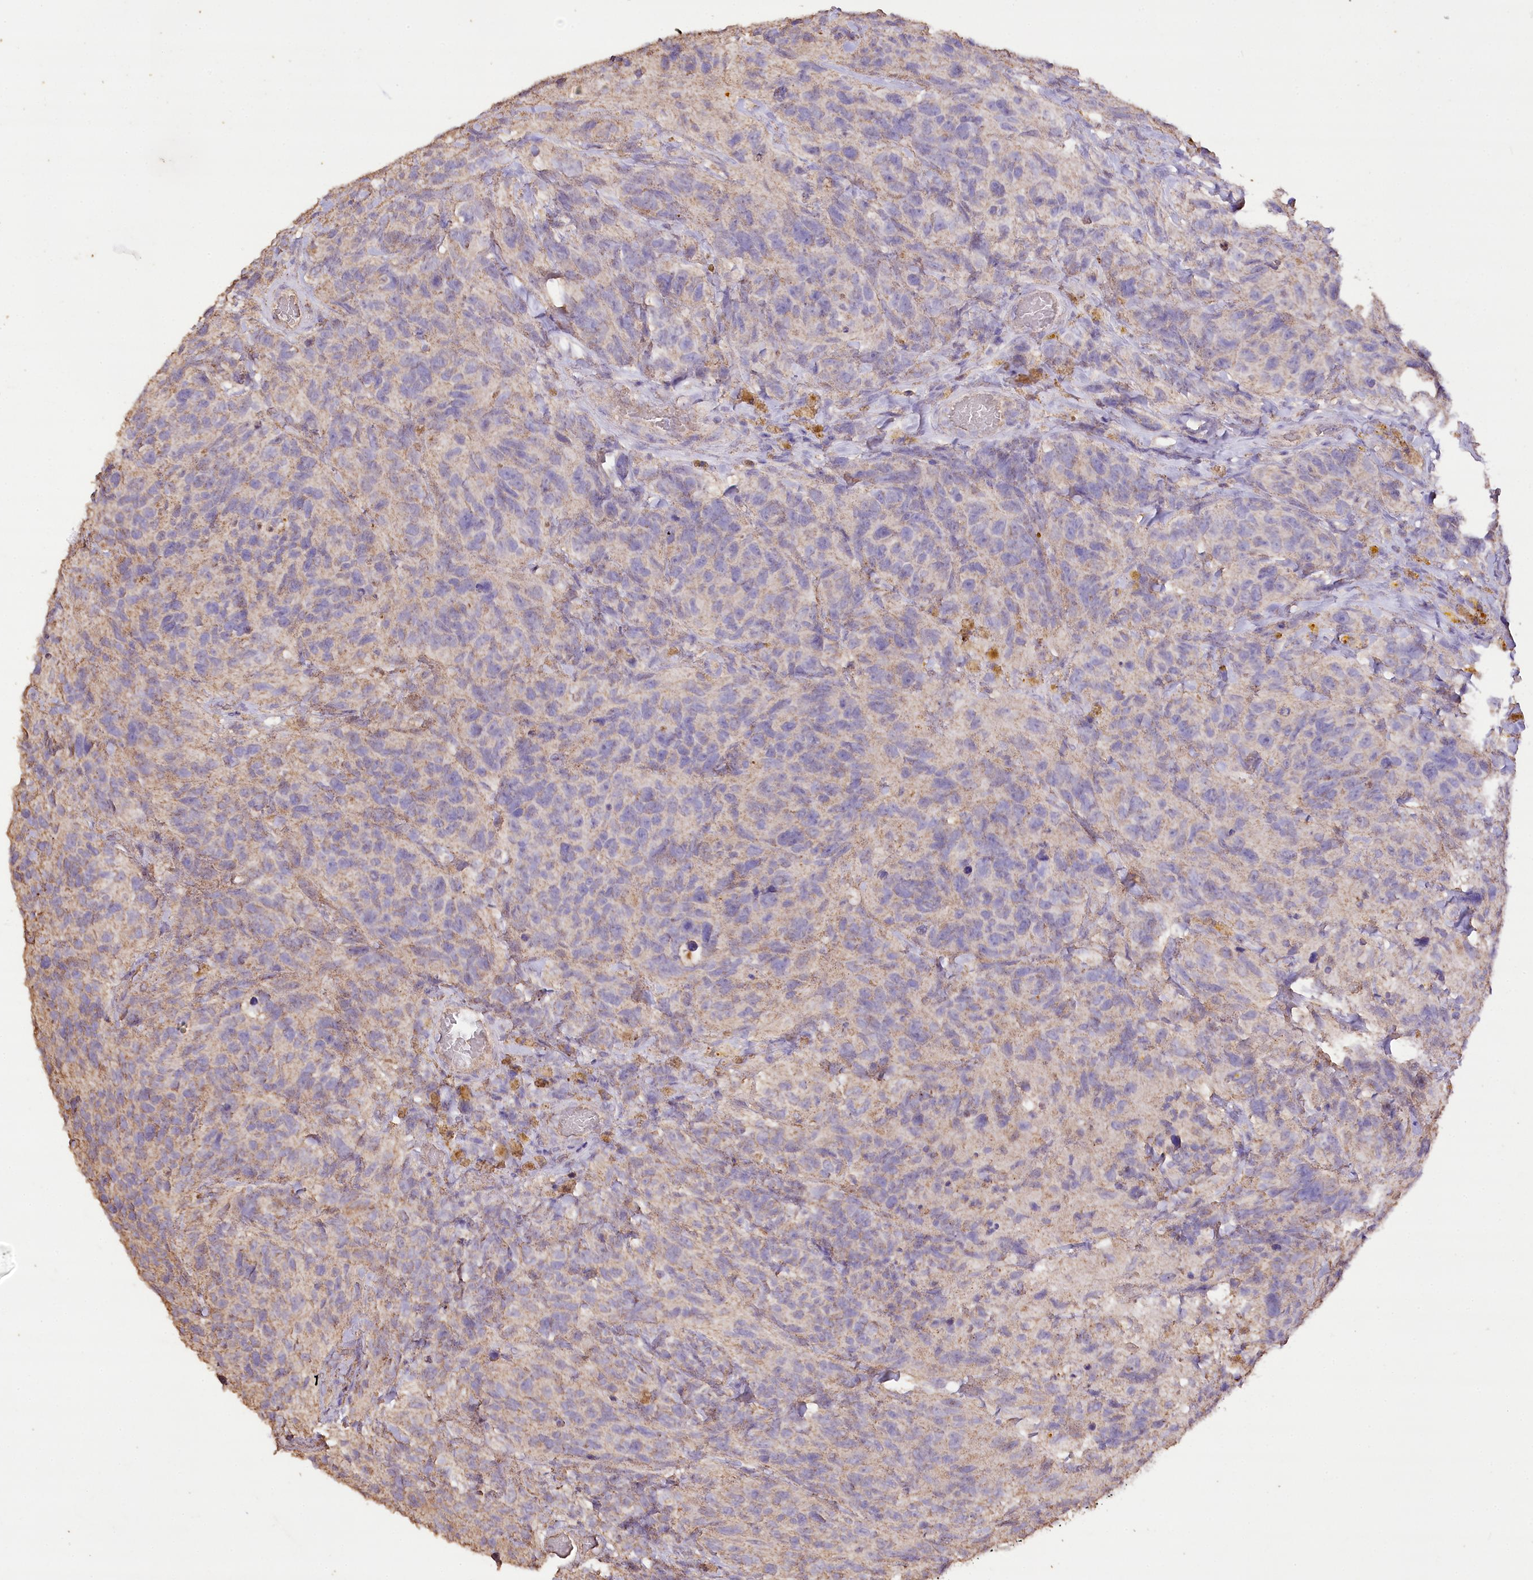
{"staining": {"intensity": "negative", "quantity": "none", "location": "none"}, "tissue": "glioma", "cell_type": "Tumor cells", "image_type": "cancer", "snomed": [{"axis": "morphology", "description": "Glioma, malignant, High grade"}, {"axis": "topography", "description": "Brain"}], "caption": "Glioma was stained to show a protein in brown. There is no significant expression in tumor cells.", "gene": "IREB2", "patient": {"sex": "male", "age": 69}}